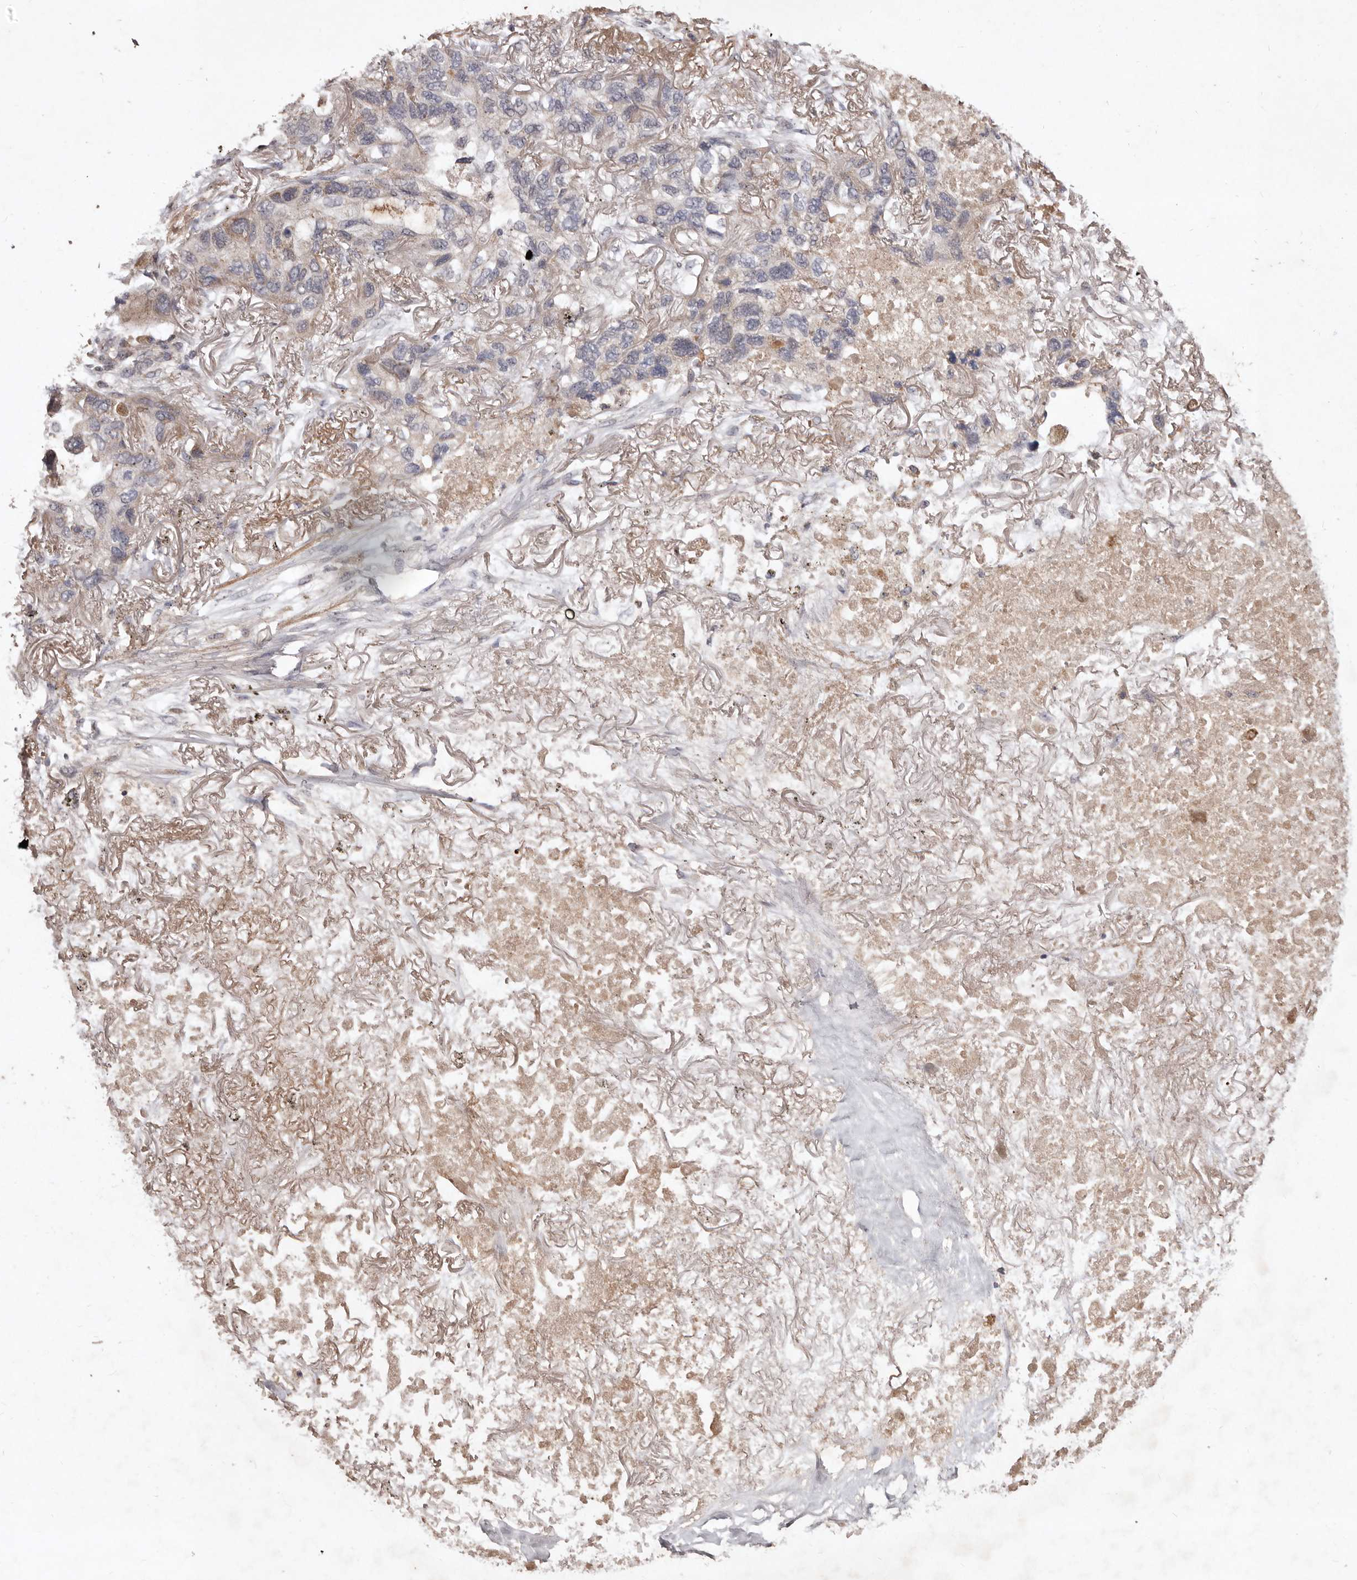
{"staining": {"intensity": "weak", "quantity": "25%-75%", "location": "cytoplasmic/membranous"}, "tissue": "lung cancer", "cell_type": "Tumor cells", "image_type": "cancer", "snomed": [{"axis": "morphology", "description": "Squamous cell carcinoma, NOS"}, {"axis": "topography", "description": "Lung"}], "caption": "High-magnification brightfield microscopy of lung squamous cell carcinoma stained with DAB (3,3'-diaminobenzidine) (brown) and counterstained with hematoxylin (blue). tumor cells exhibit weak cytoplasmic/membranous expression is present in about25%-75% of cells.", "gene": "FLAD1", "patient": {"sex": "female", "age": 73}}